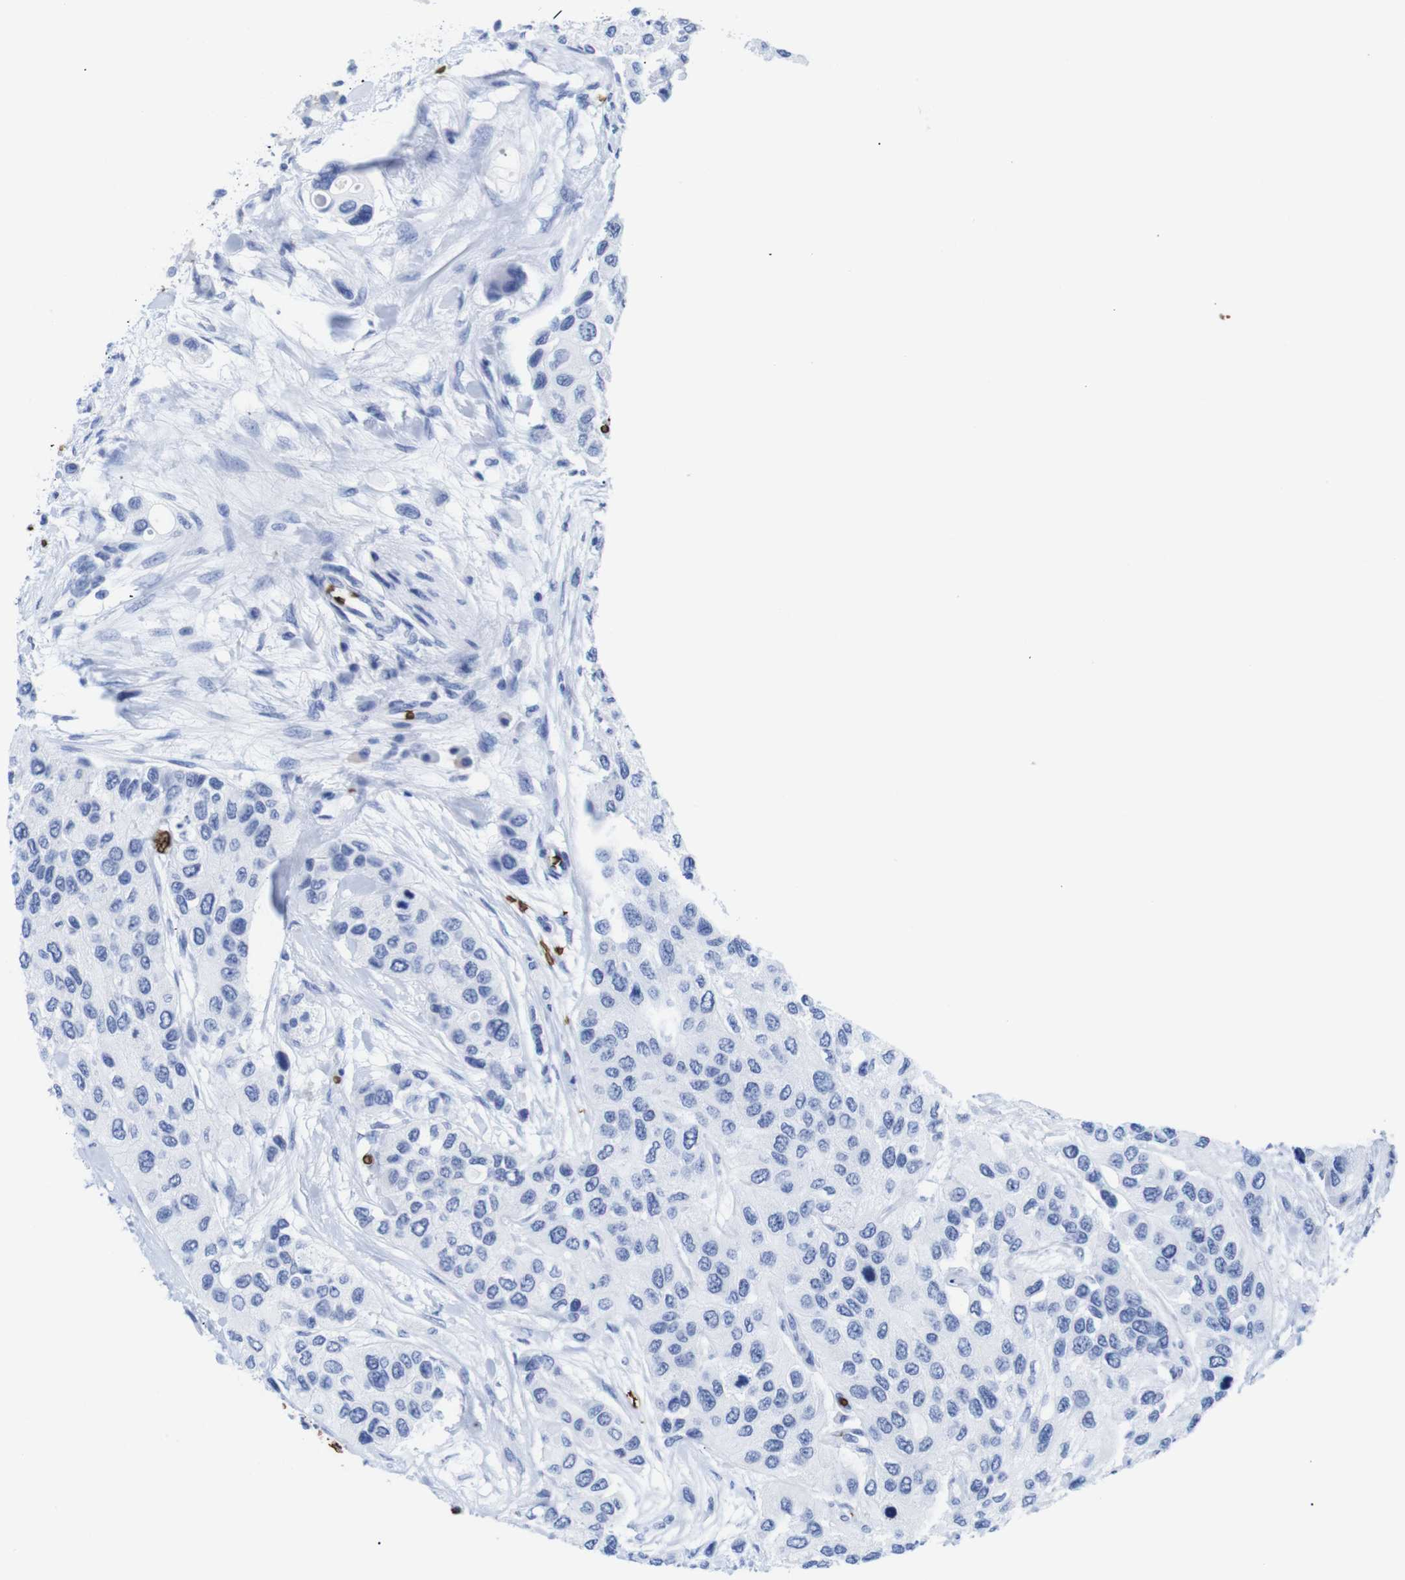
{"staining": {"intensity": "negative", "quantity": "none", "location": "none"}, "tissue": "urothelial cancer", "cell_type": "Tumor cells", "image_type": "cancer", "snomed": [{"axis": "morphology", "description": "Urothelial carcinoma, High grade"}, {"axis": "topography", "description": "Urinary bladder"}], "caption": "There is no significant staining in tumor cells of urothelial carcinoma (high-grade).", "gene": "S1PR2", "patient": {"sex": "female", "age": 56}}